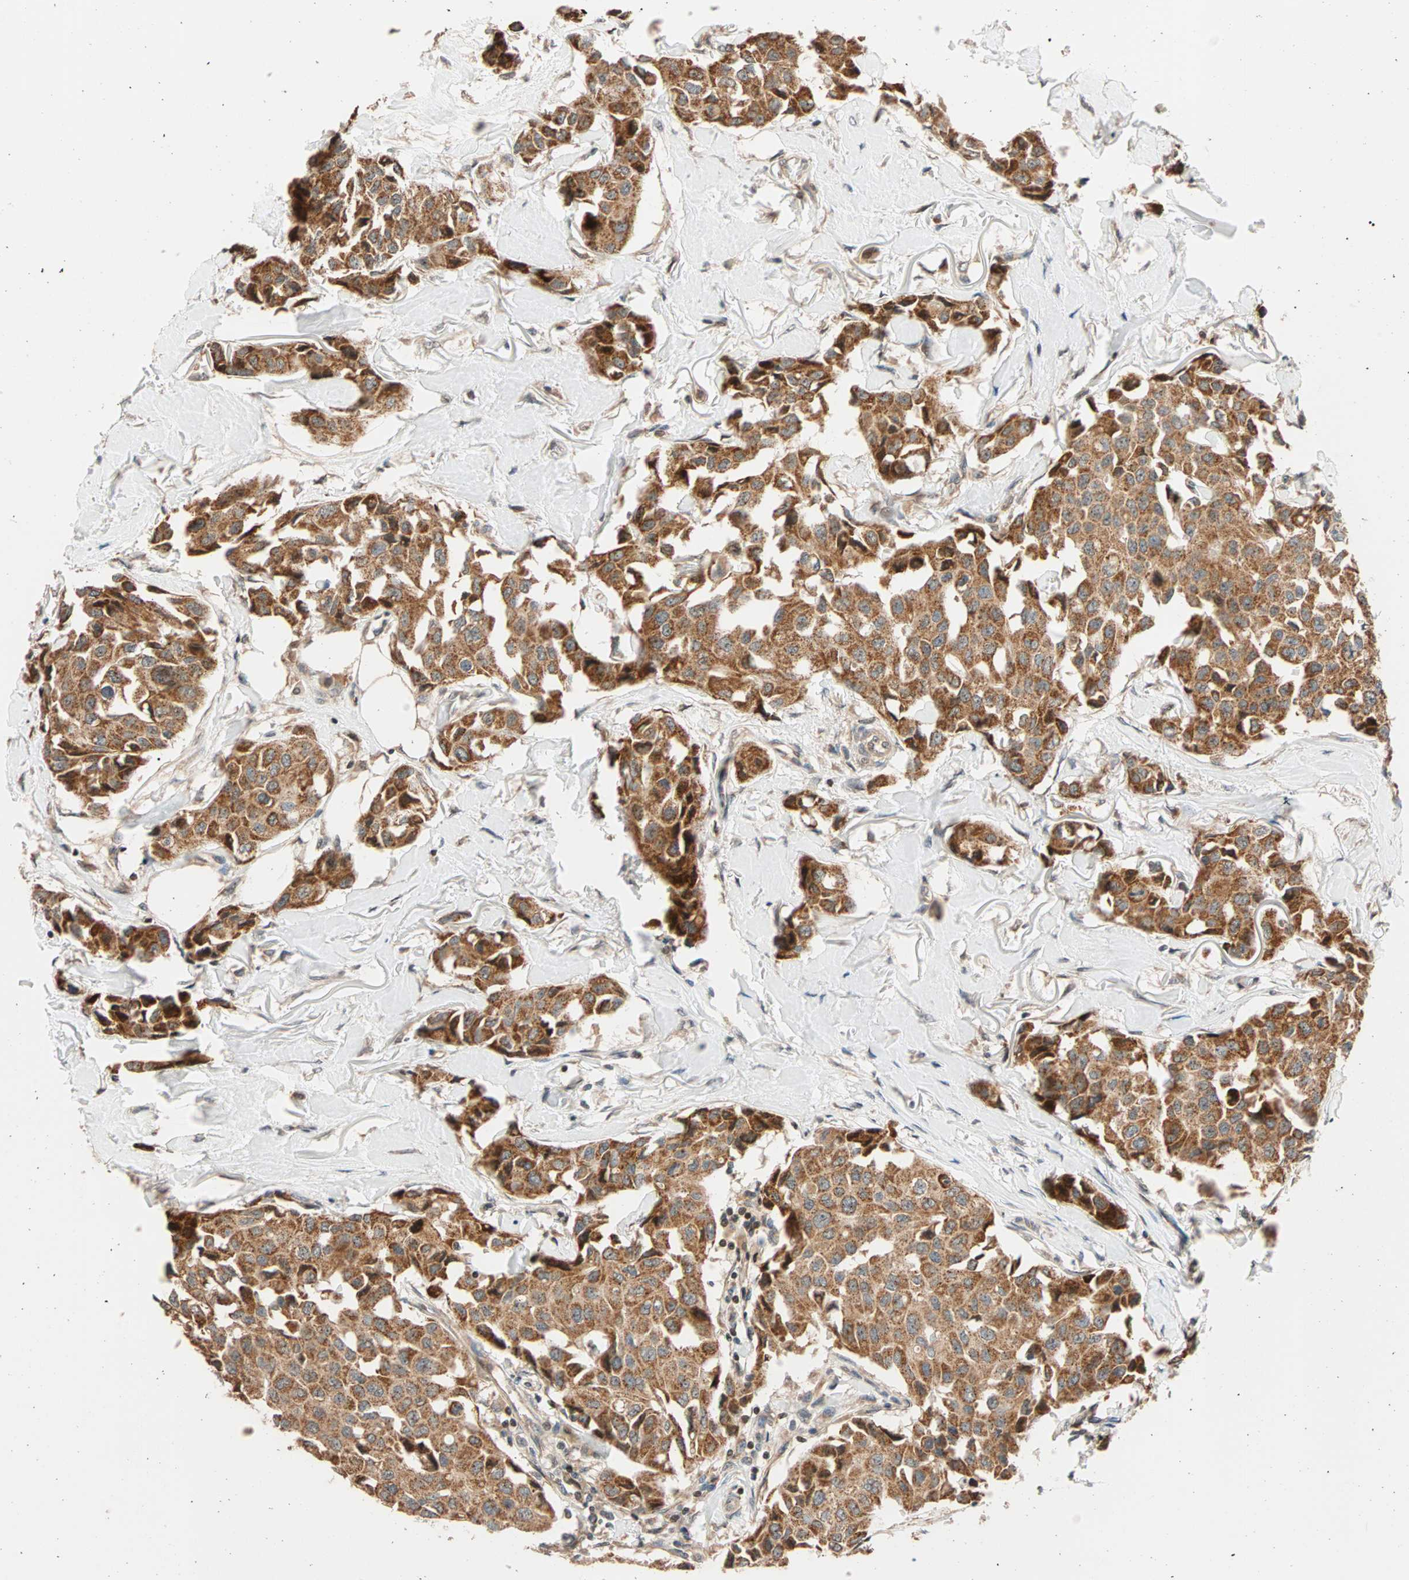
{"staining": {"intensity": "strong", "quantity": ">75%", "location": "cytoplasmic/membranous"}, "tissue": "breast cancer", "cell_type": "Tumor cells", "image_type": "cancer", "snomed": [{"axis": "morphology", "description": "Duct carcinoma"}, {"axis": "topography", "description": "Breast"}], "caption": "Tumor cells demonstrate strong cytoplasmic/membranous expression in approximately >75% of cells in intraductal carcinoma (breast). Immunohistochemistry stains the protein of interest in brown and the nuclei are stained blue.", "gene": "HECW1", "patient": {"sex": "female", "age": 80}}